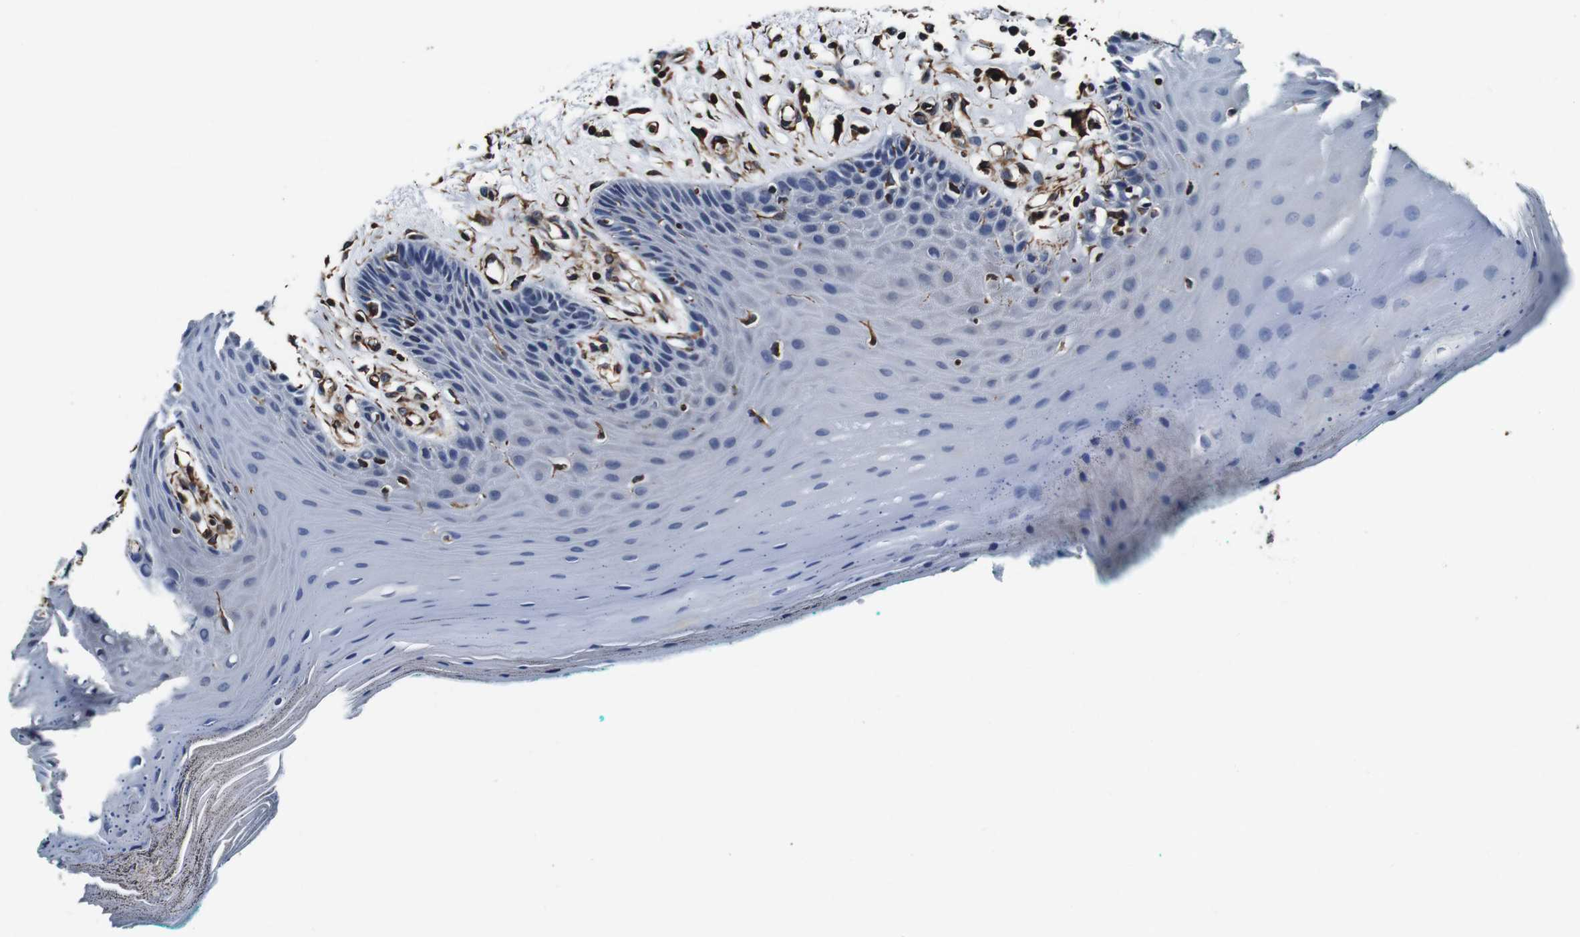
{"staining": {"intensity": "negative", "quantity": "none", "location": "none"}, "tissue": "oral mucosa", "cell_type": "Squamous epithelial cells", "image_type": "normal", "snomed": [{"axis": "morphology", "description": "Normal tissue, NOS"}, {"axis": "topography", "description": "Skeletal muscle"}, {"axis": "topography", "description": "Oral tissue"}], "caption": "The photomicrograph exhibits no staining of squamous epithelial cells in normal oral mucosa. (DAB IHC with hematoxylin counter stain).", "gene": "GJE1", "patient": {"sex": "male", "age": 58}}